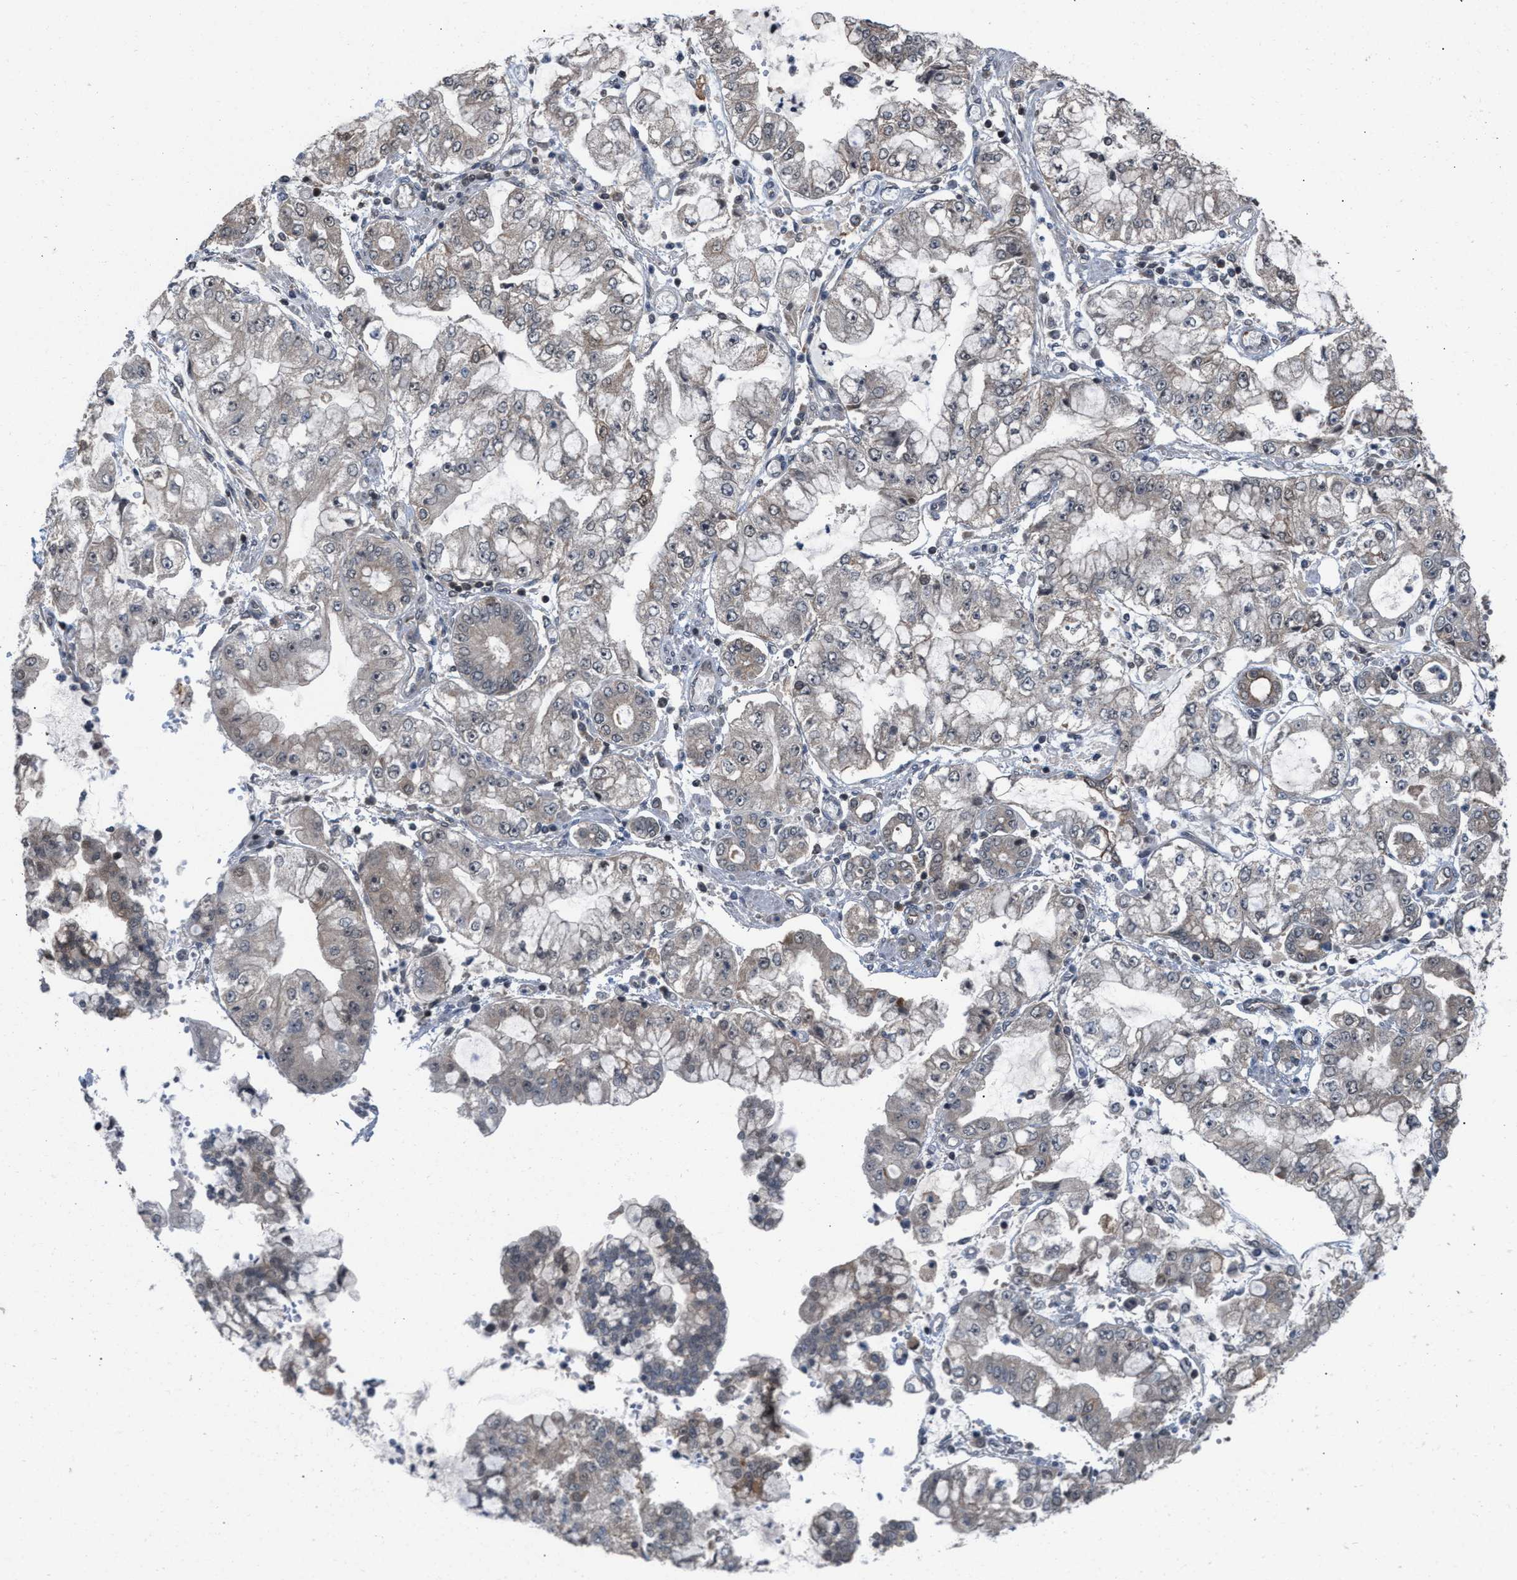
{"staining": {"intensity": "negative", "quantity": "none", "location": "none"}, "tissue": "stomach cancer", "cell_type": "Tumor cells", "image_type": "cancer", "snomed": [{"axis": "morphology", "description": "Adenocarcinoma, NOS"}, {"axis": "topography", "description": "Stomach"}], "caption": "There is no significant positivity in tumor cells of stomach cancer (adenocarcinoma). (Brightfield microscopy of DAB (3,3'-diaminobenzidine) immunohistochemistry (IHC) at high magnification).", "gene": "C9orf78", "patient": {"sex": "male", "age": 76}}